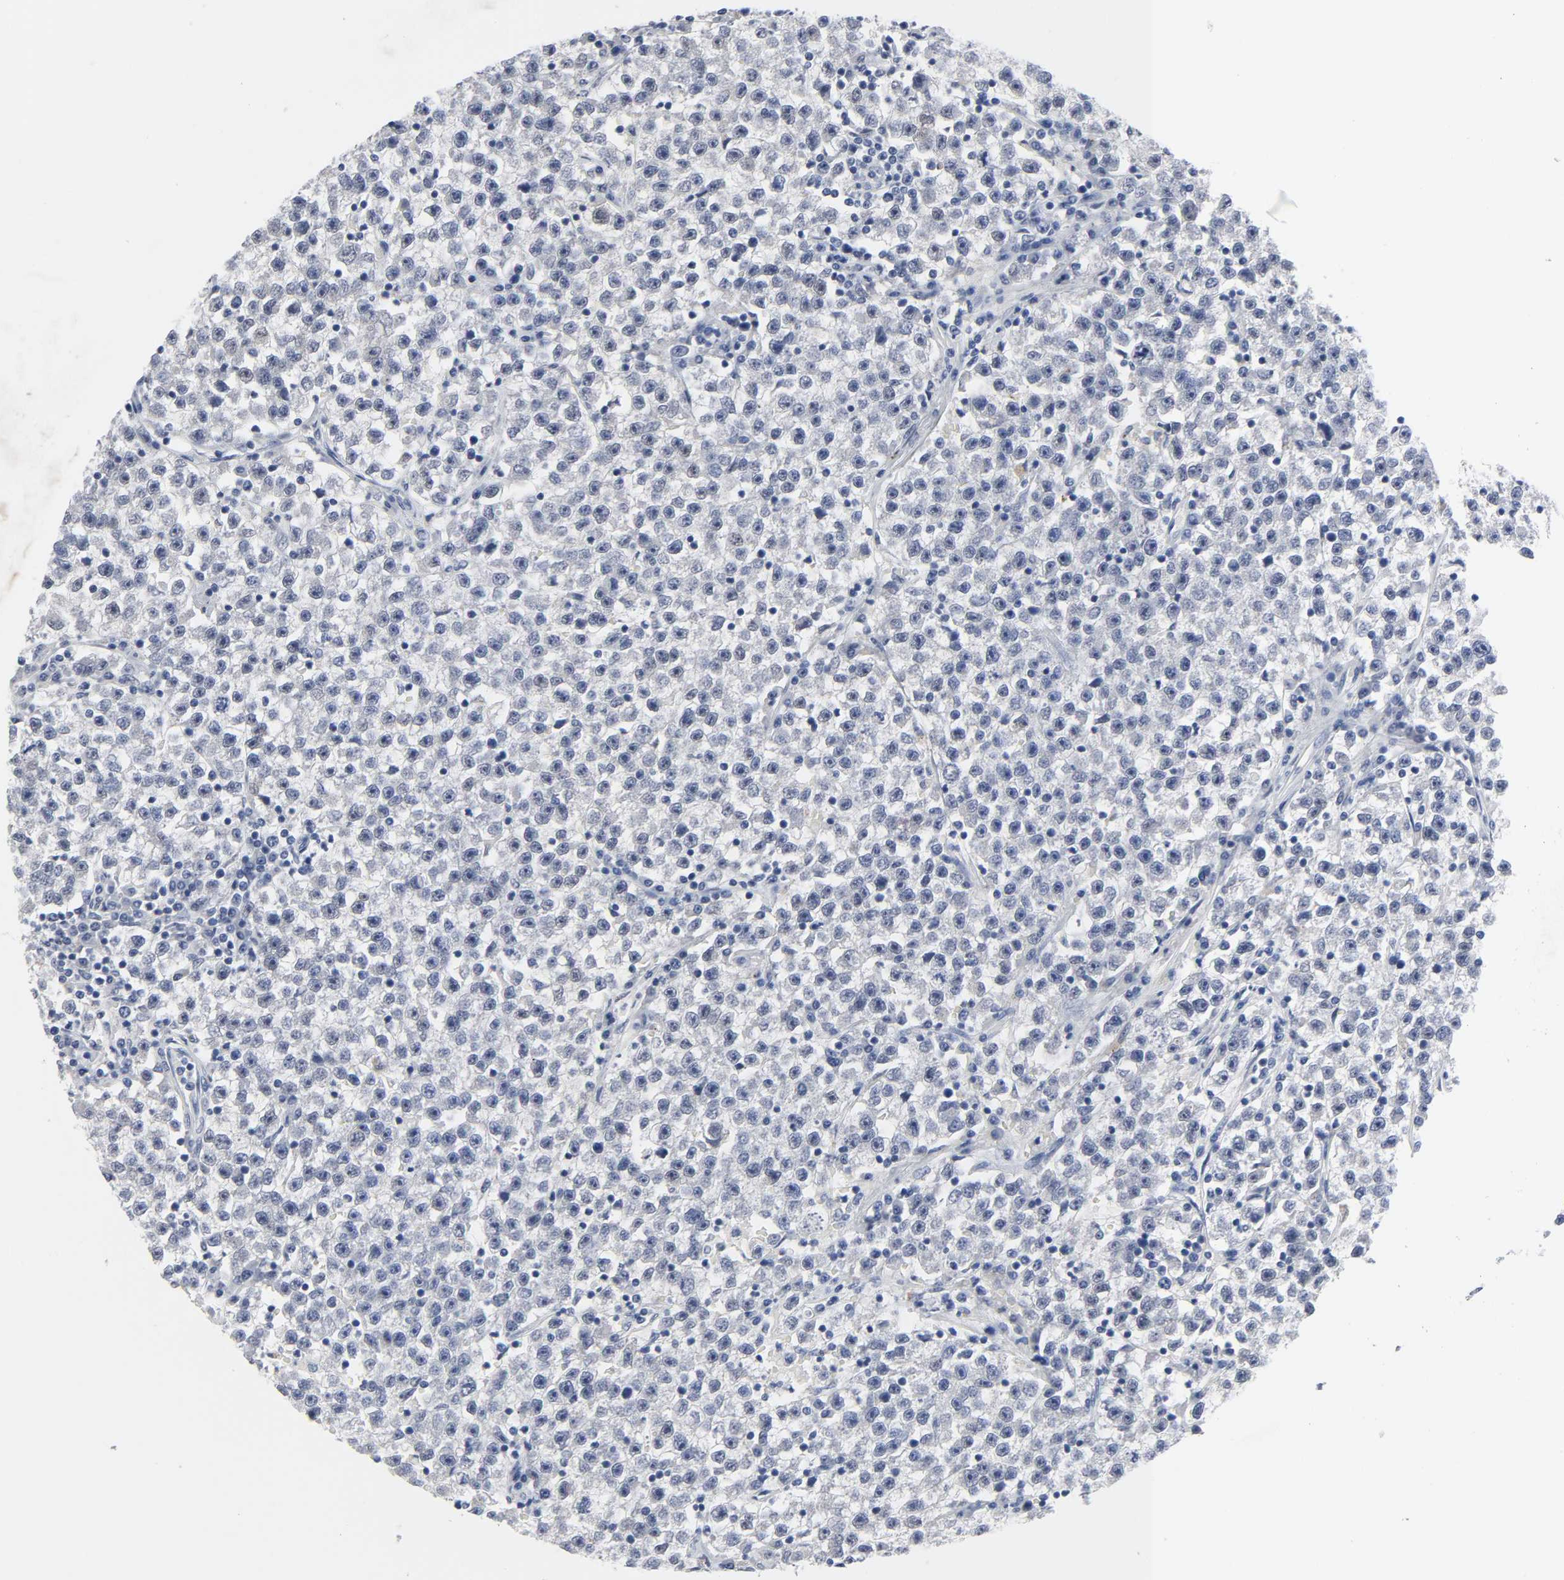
{"staining": {"intensity": "negative", "quantity": "none", "location": "none"}, "tissue": "testis cancer", "cell_type": "Tumor cells", "image_type": "cancer", "snomed": [{"axis": "morphology", "description": "Seminoma, NOS"}, {"axis": "topography", "description": "Testis"}], "caption": "High power microscopy image of an immunohistochemistry (IHC) micrograph of seminoma (testis), revealing no significant positivity in tumor cells.", "gene": "SALL2", "patient": {"sex": "male", "age": 22}}